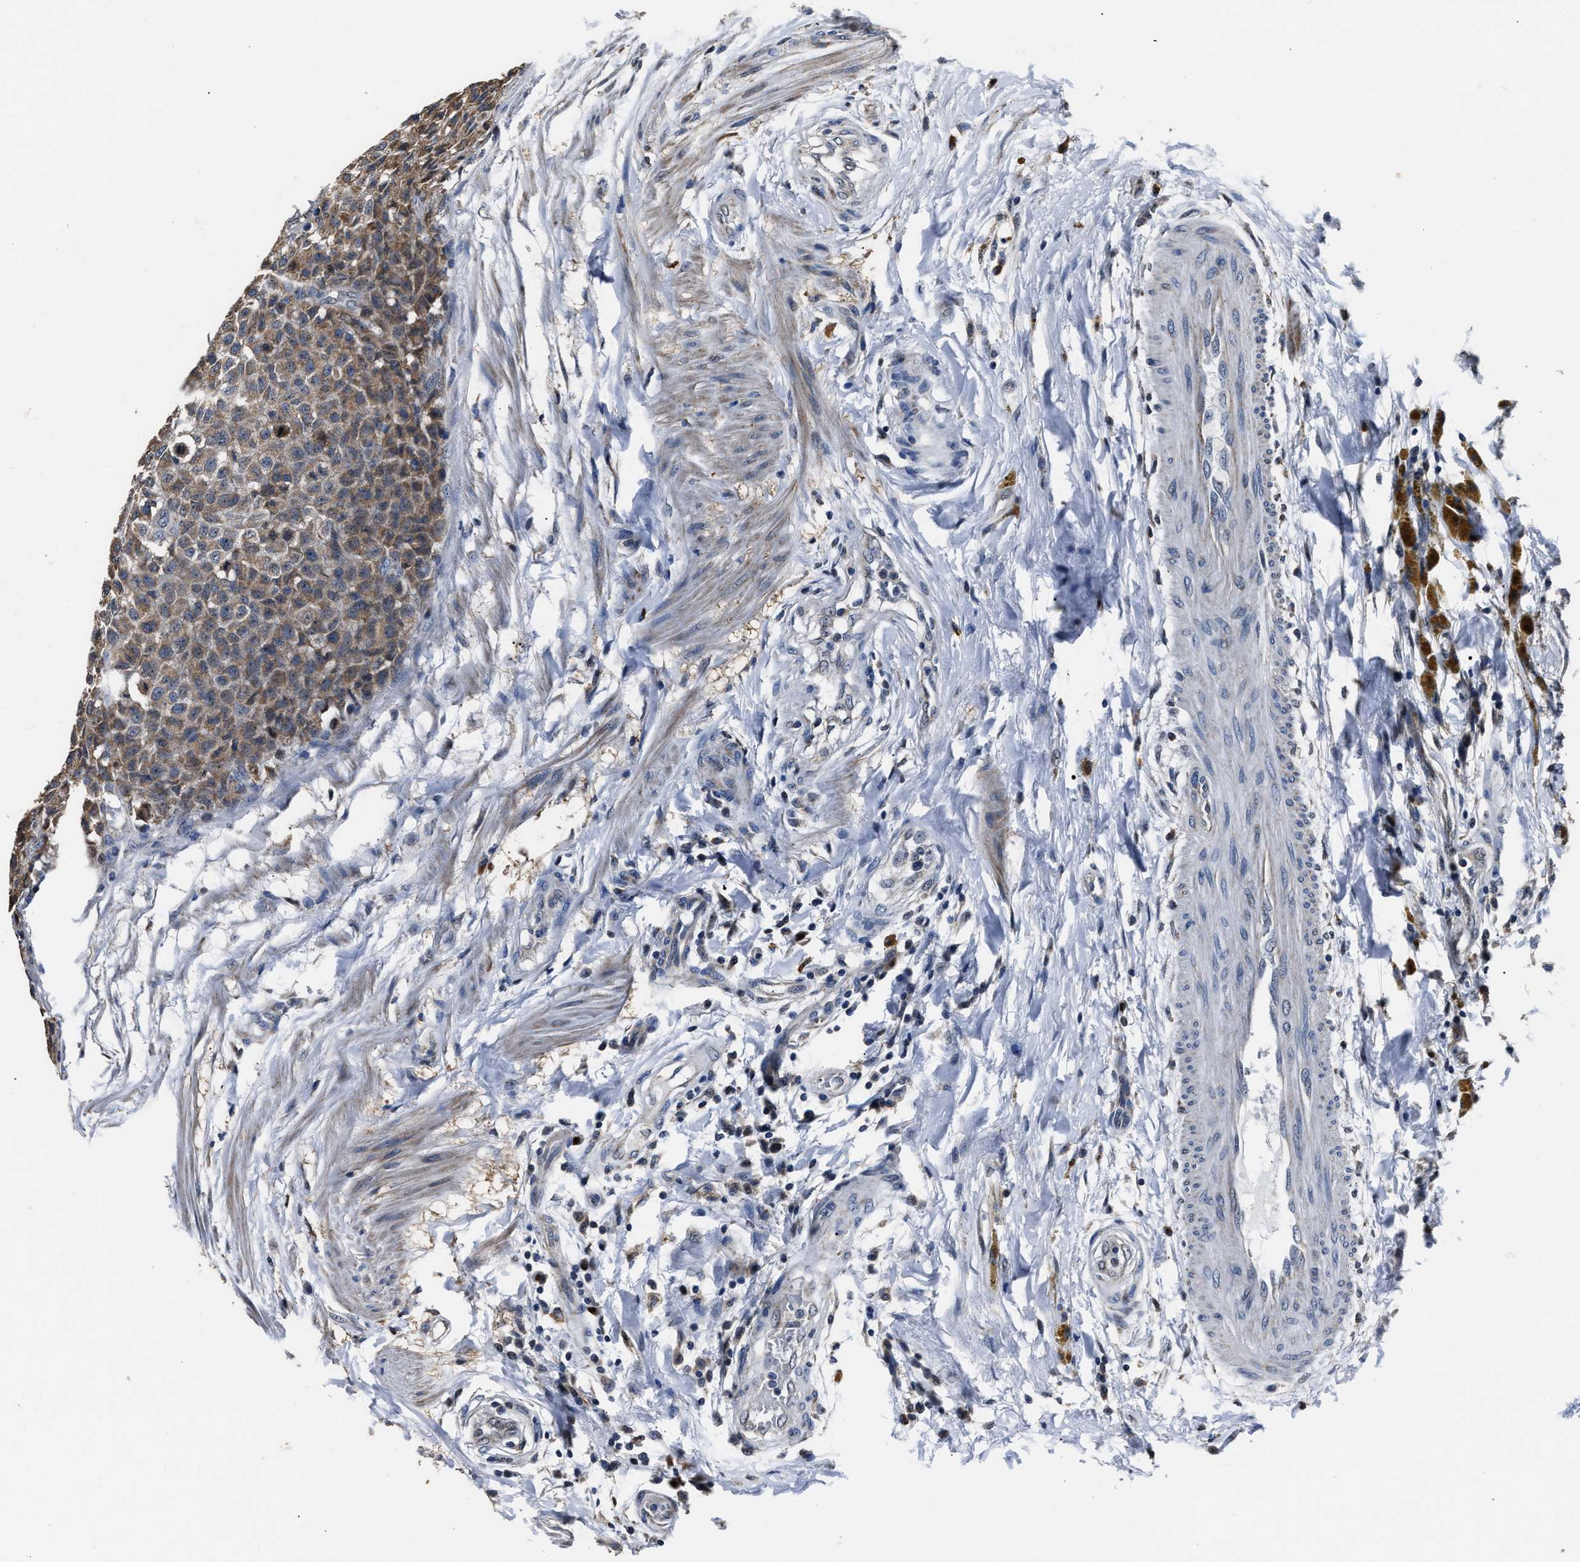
{"staining": {"intensity": "weak", "quantity": ">75%", "location": "cytoplasmic/membranous"}, "tissue": "testis cancer", "cell_type": "Tumor cells", "image_type": "cancer", "snomed": [{"axis": "morphology", "description": "Seminoma, NOS"}, {"axis": "topography", "description": "Testis"}], "caption": "Brown immunohistochemical staining in seminoma (testis) shows weak cytoplasmic/membranous staining in approximately >75% of tumor cells. The staining was performed using DAB (3,3'-diaminobenzidine), with brown indicating positive protein expression. Nuclei are stained blue with hematoxylin.", "gene": "NSUN5", "patient": {"sex": "male", "age": 59}}